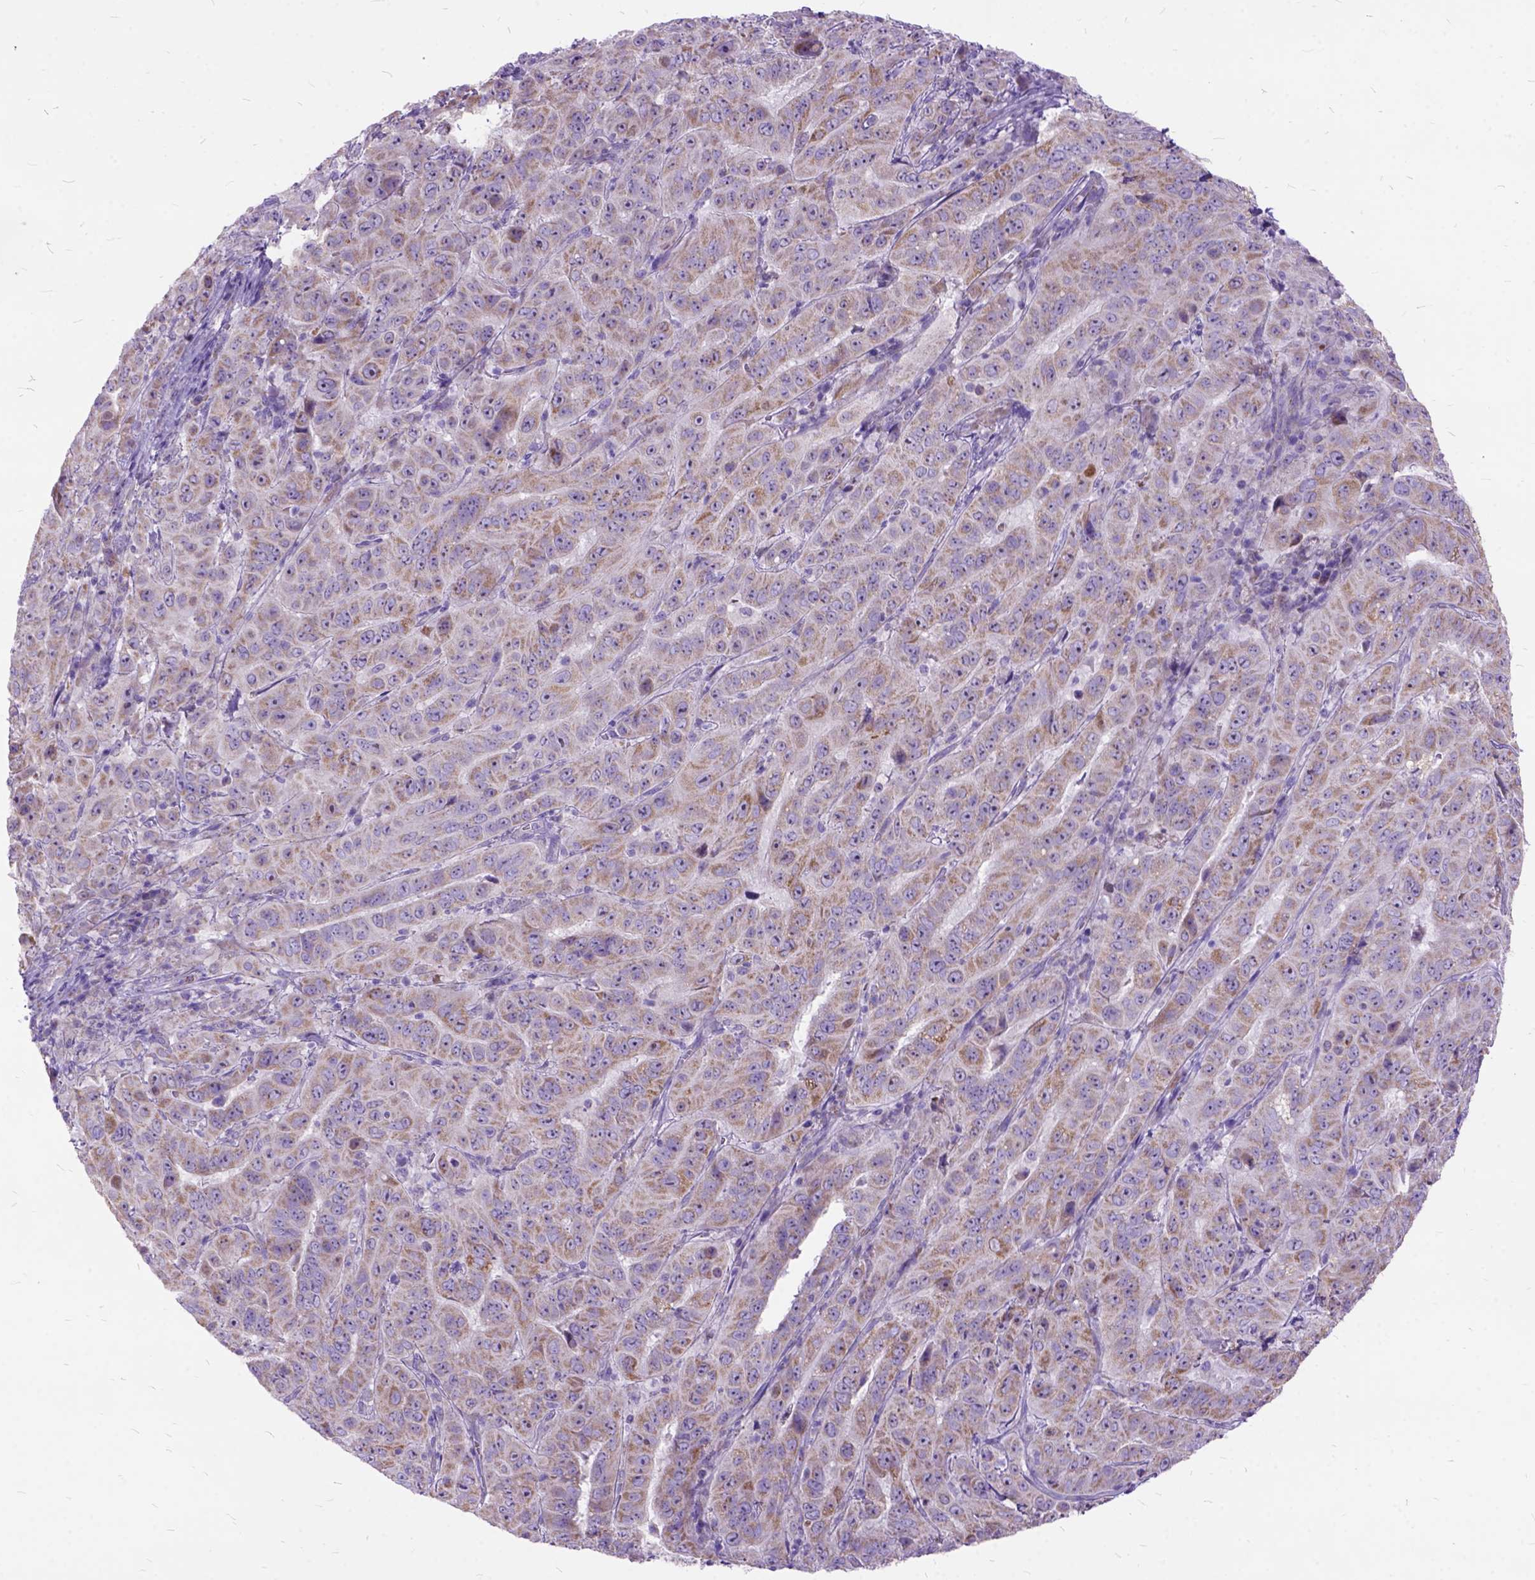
{"staining": {"intensity": "weak", "quantity": ">75%", "location": "cytoplasmic/membranous"}, "tissue": "pancreatic cancer", "cell_type": "Tumor cells", "image_type": "cancer", "snomed": [{"axis": "morphology", "description": "Adenocarcinoma, NOS"}, {"axis": "topography", "description": "Pancreas"}], "caption": "Tumor cells reveal low levels of weak cytoplasmic/membranous staining in approximately >75% of cells in pancreatic cancer.", "gene": "CTAG2", "patient": {"sex": "male", "age": 63}}